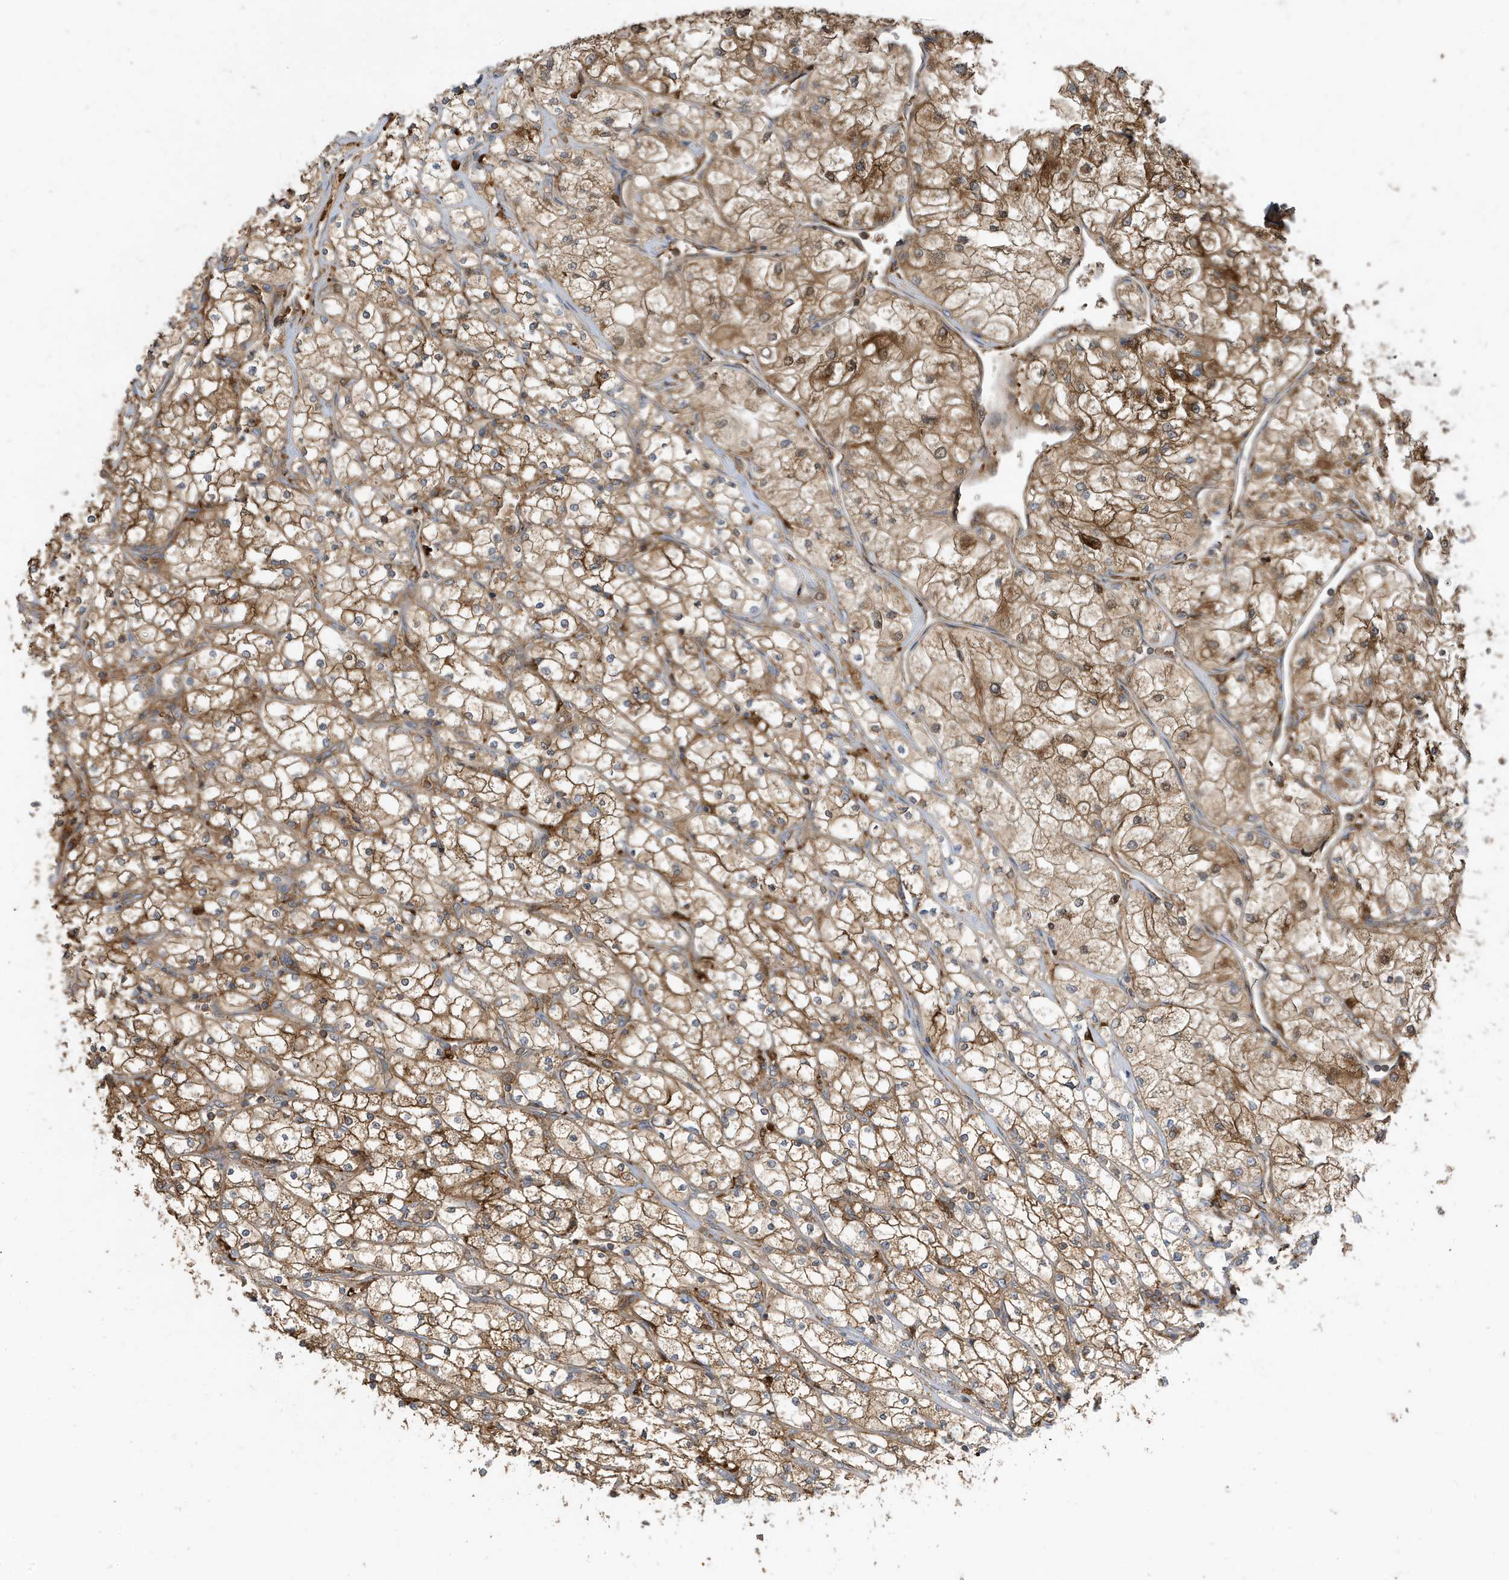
{"staining": {"intensity": "moderate", "quantity": ">75%", "location": "cytoplasmic/membranous"}, "tissue": "renal cancer", "cell_type": "Tumor cells", "image_type": "cancer", "snomed": [{"axis": "morphology", "description": "Adenocarcinoma, NOS"}, {"axis": "topography", "description": "Kidney"}], "caption": "Immunohistochemical staining of adenocarcinoma (renal) shows medium levels of moderate cytoplasmic/membranous expression in about >75% of tumor cells.", "gene": "ABTB1", "patient": {"sex": "male", "age": 80}}